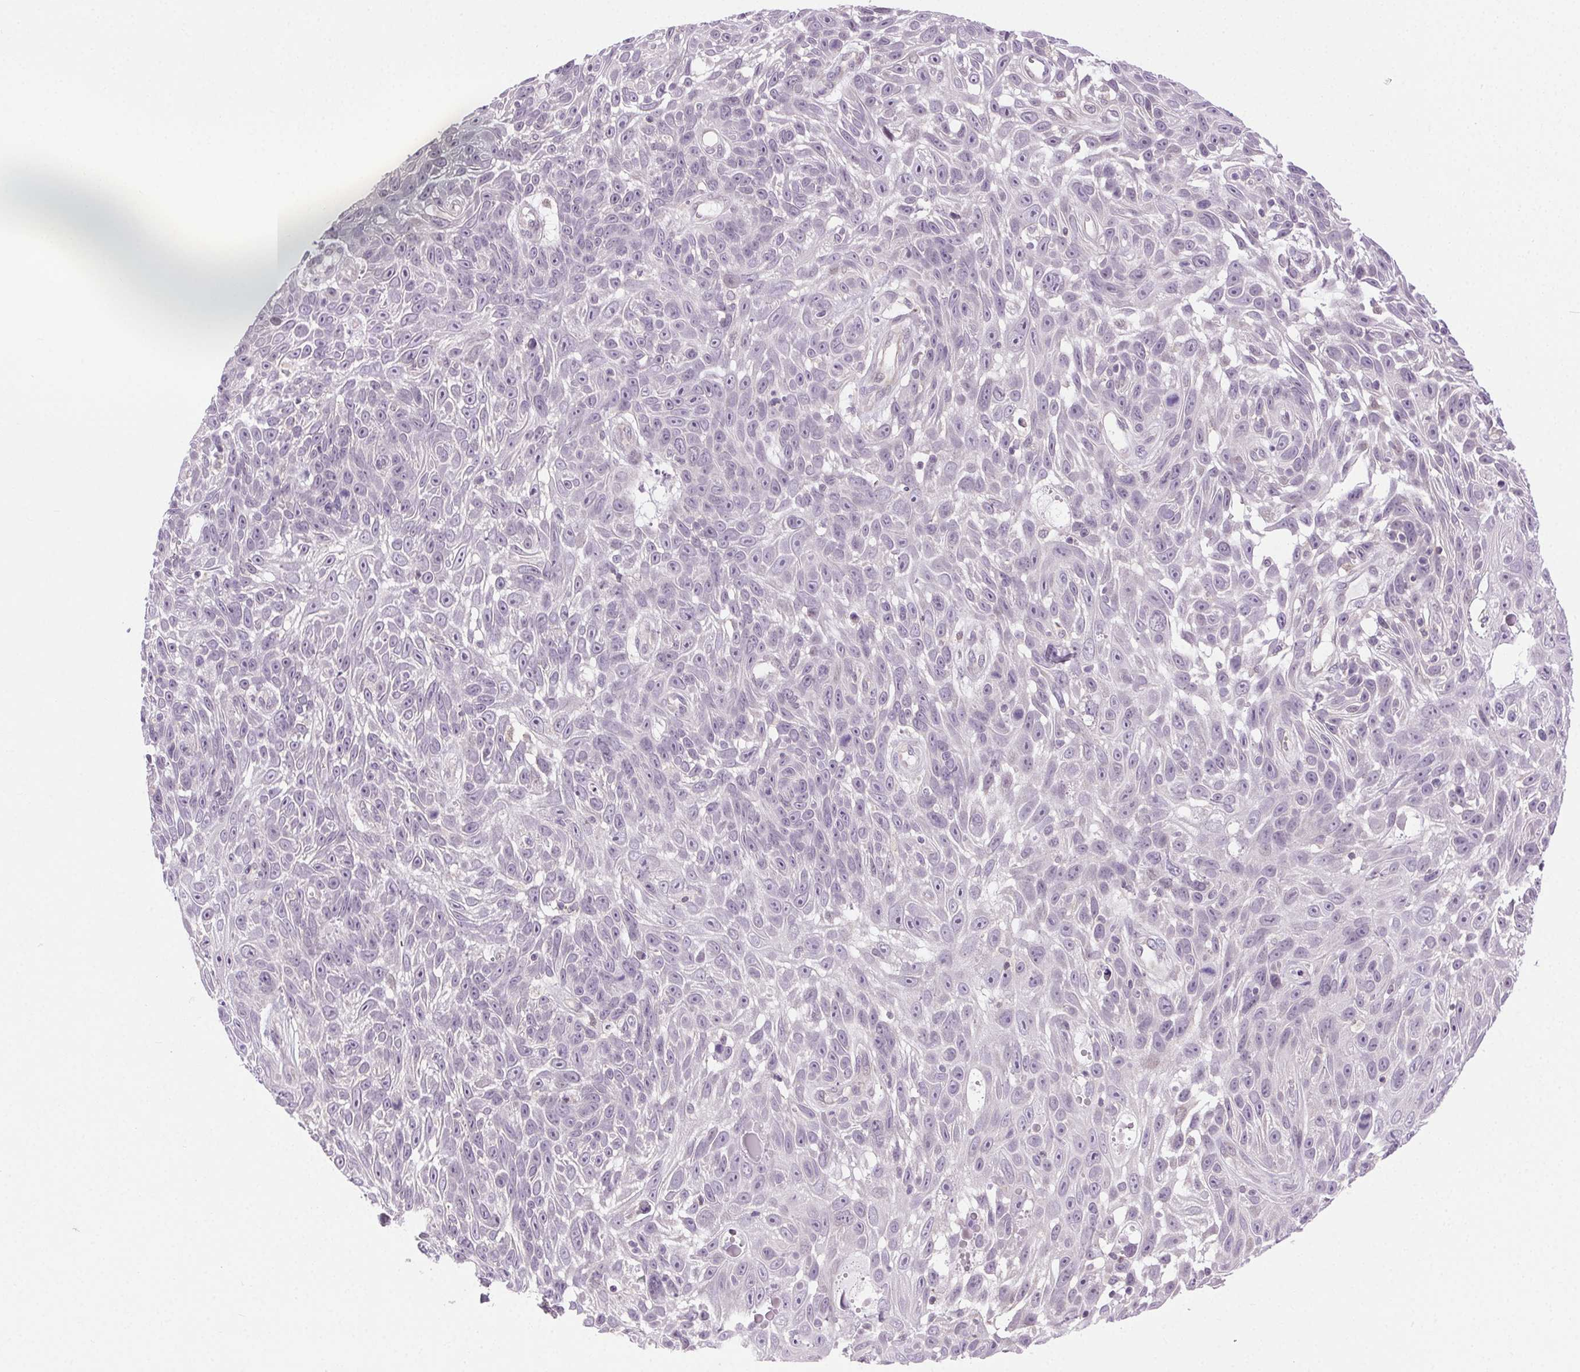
{"staining": {"intensity": "negative", "quantity": "none", "location": "none"}, "tissue": "skin cancer", "cell_type": "Tumor cells", "image_type": "cancer", "snomed": [{"axis": "morphology", "description": "Squamous cell carcinoma, NOS"}, {"axis": "topography", "description": "Skin"}], "caption": "A histopathology image of human squamous cell carcinoma (skin) is negative for staining in tumor cells.", "gene": "SYT11", "patient": {"sex": "male", "age": 82}}